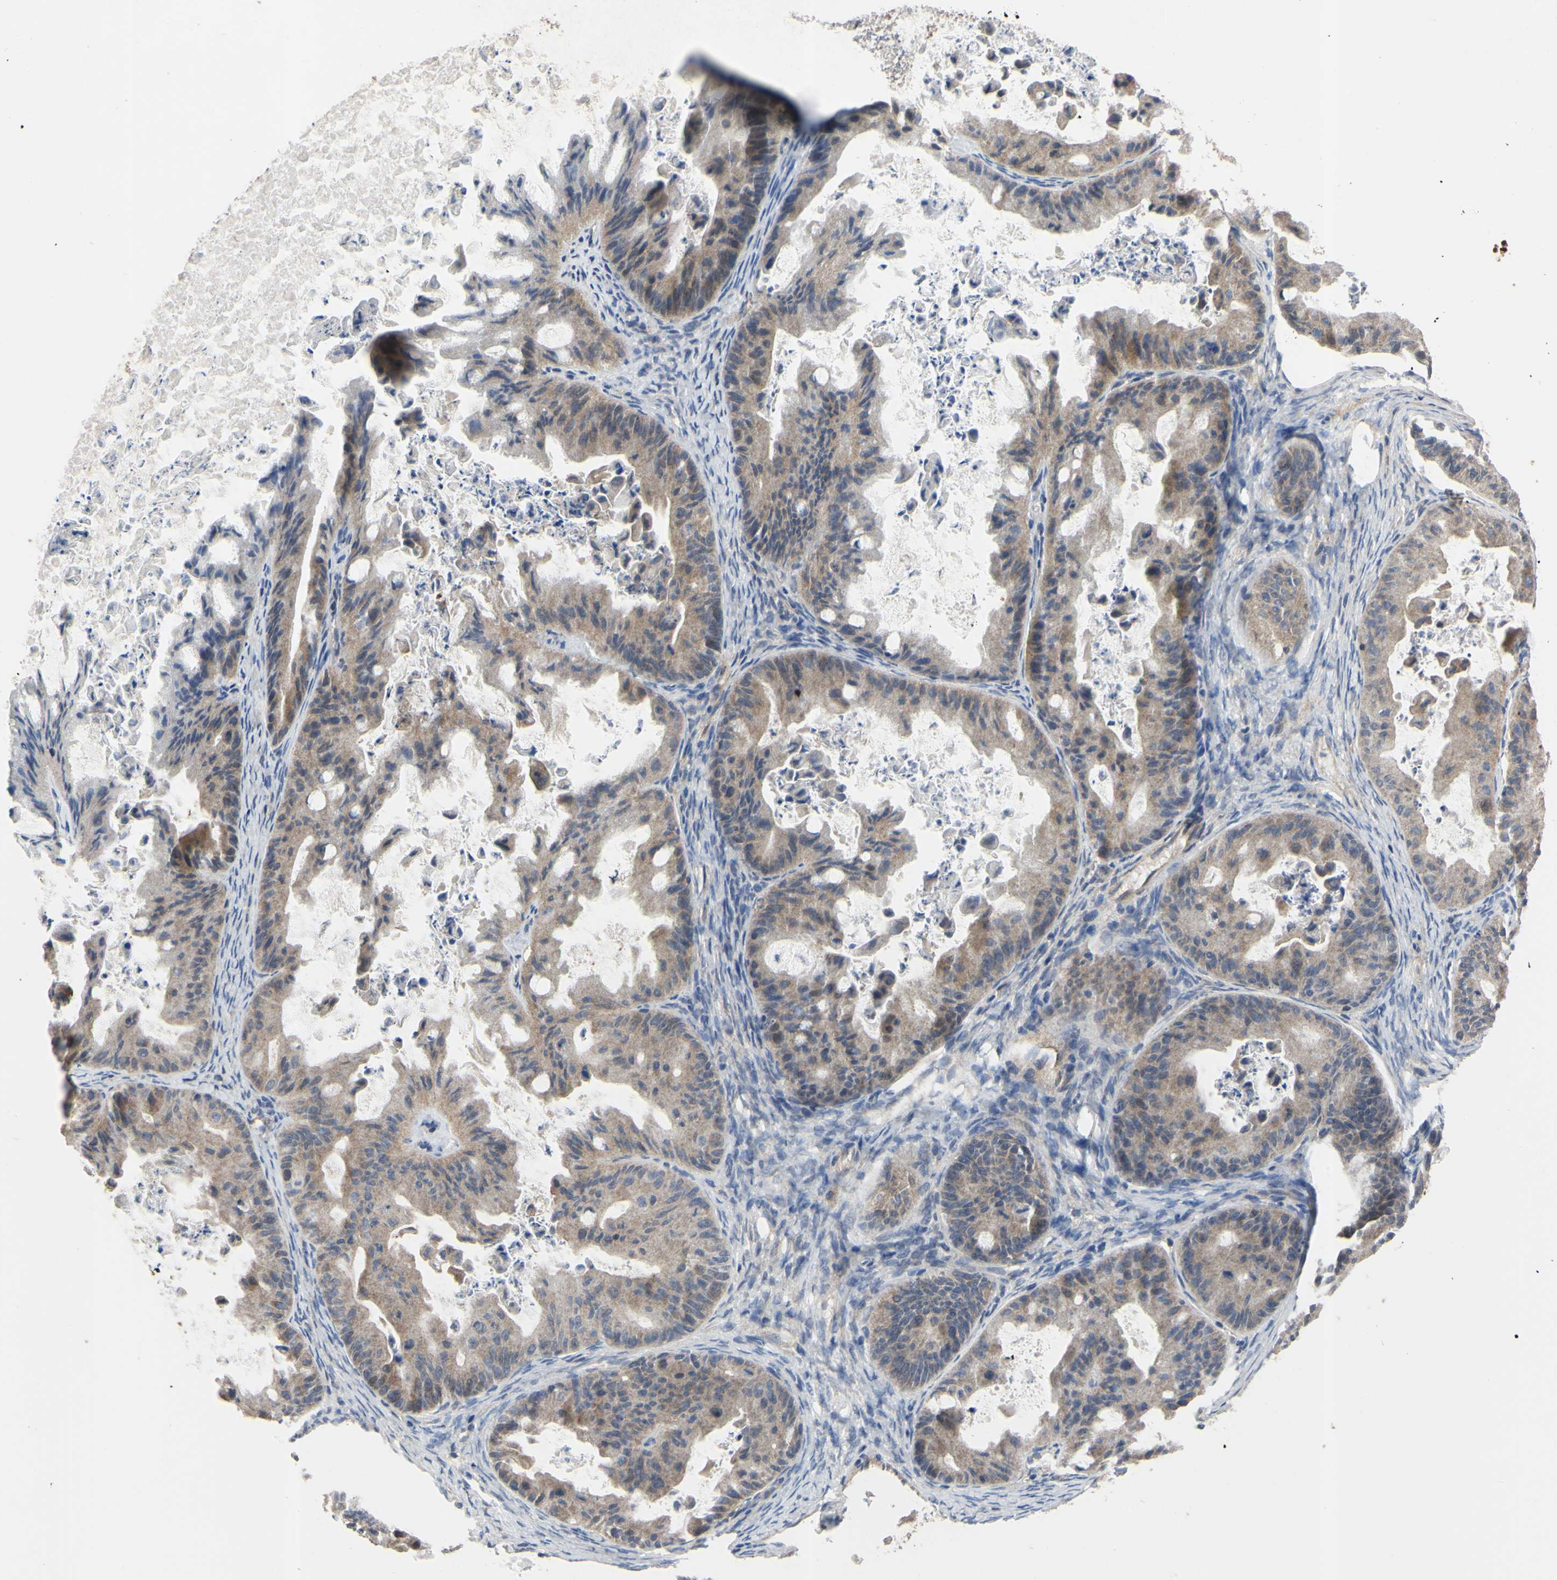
{"staining": {"intensity": "weak", "quantity": ">75%", "location": "cytoplasmic/membranous"}, "tissue": "ovarian cancer", "cell_type": "Tumor cells", "image_type": "cancer", "snomed": [{"axis": "morphology", "description": "Cystadenocarcinoma, mucinous, NOS"}, {"axis": "topography", "description": "Ovary"}], "caption": "Ovarian cancer (mucinous cystadenocarcinoma) stained with a protein marker demonstrates weak staining in tumor cells.", "gene": "BECN1", "patient": {"sex": "female", "age": 37}}